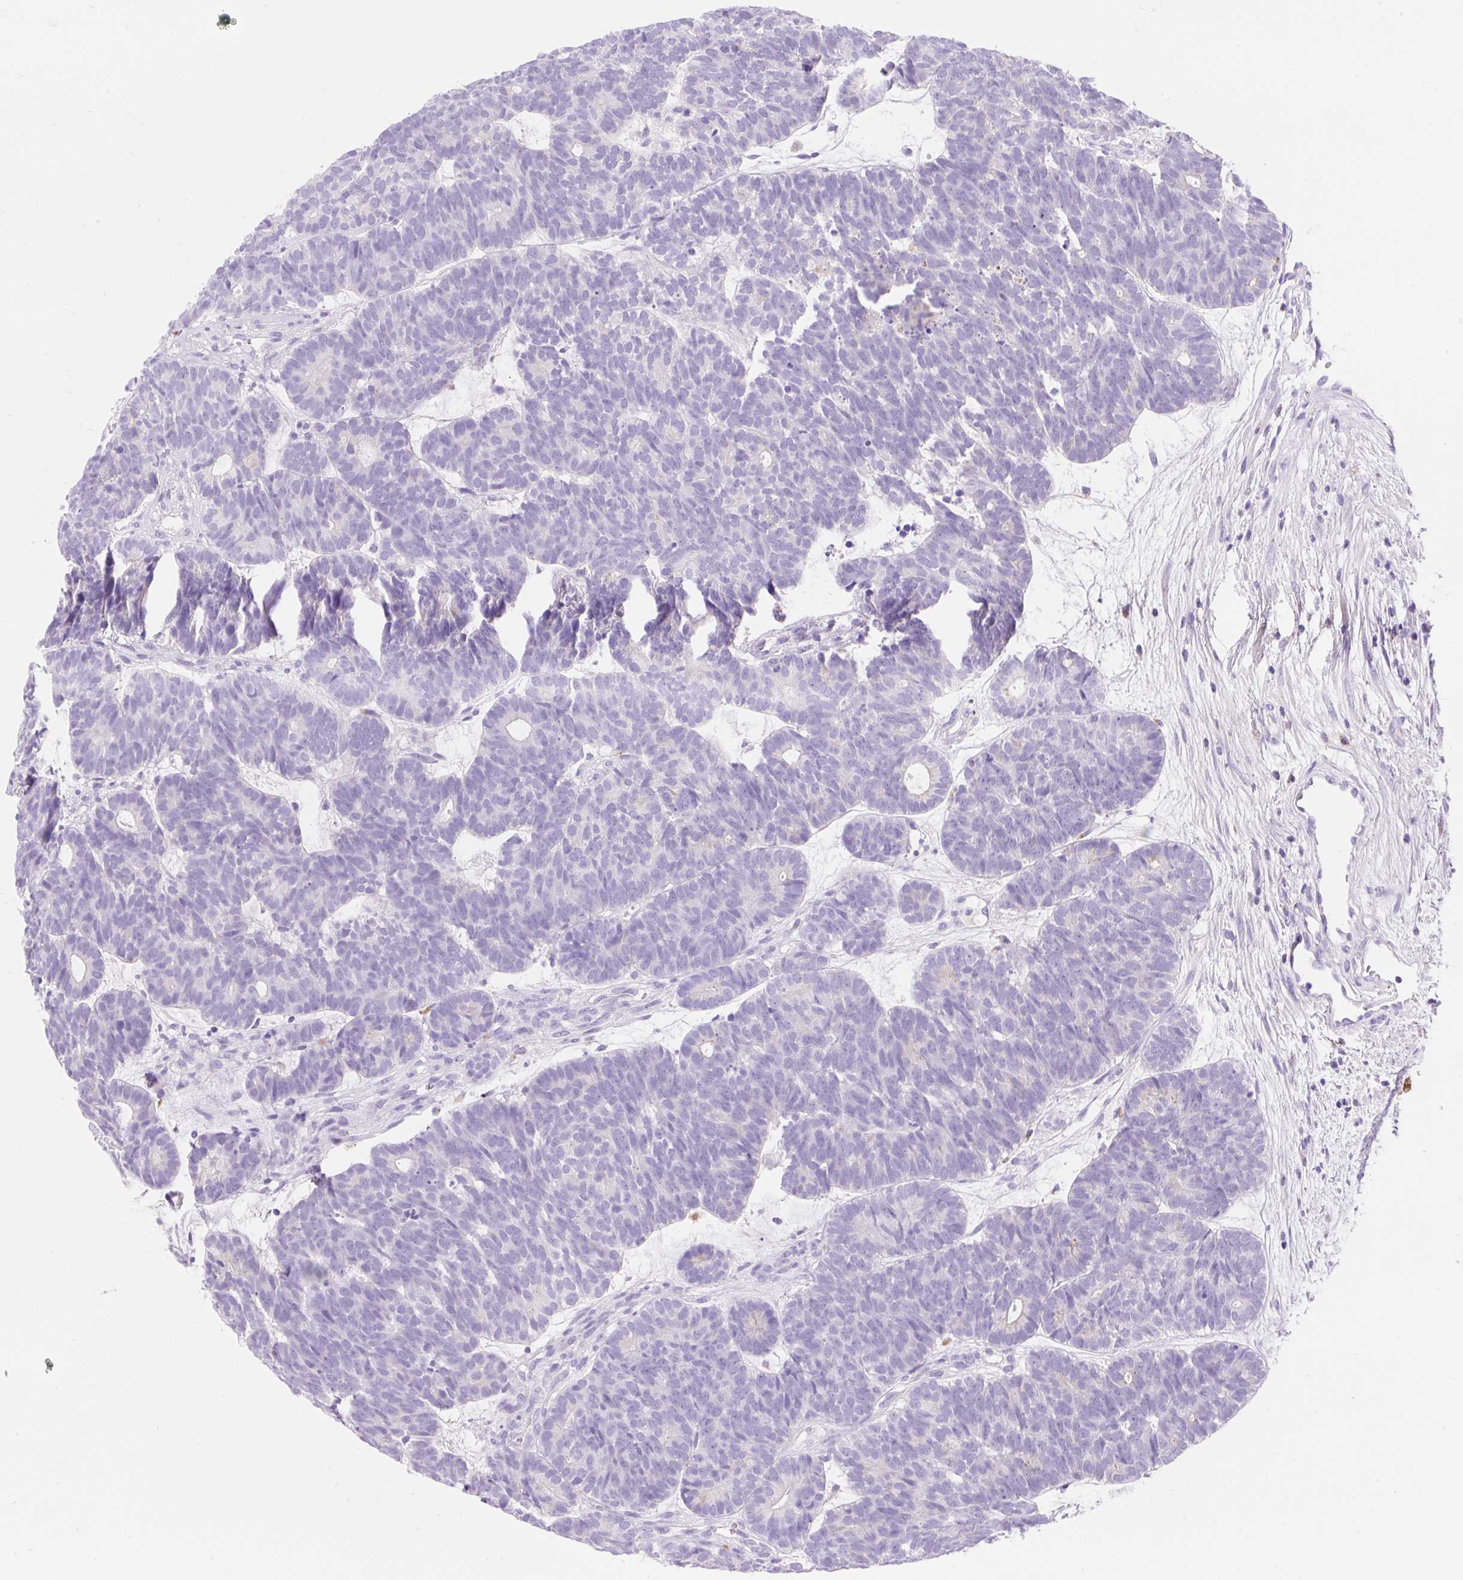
{"staining": {"intensity": "negative", "quantity": "none", "location": "none"}, "tissue": "head and neck cancer", "cell_type": "Tumor cells", "image_type": "cancer", "snomed": [{"axis": "morphology", "description": "Adenocarcinoma, NOS"}, {"axis": "topography", "description": "Head-Neck"}], "caption": "This micrograph is of head and neck cancer (adenocarcinoma) stained with IHC to label a protein in brown with the nuclei are counter-stained blue. There is no staining in tumor cells.", "gene": "HEXB", "patient": {"sex": "female", "age": 81}}